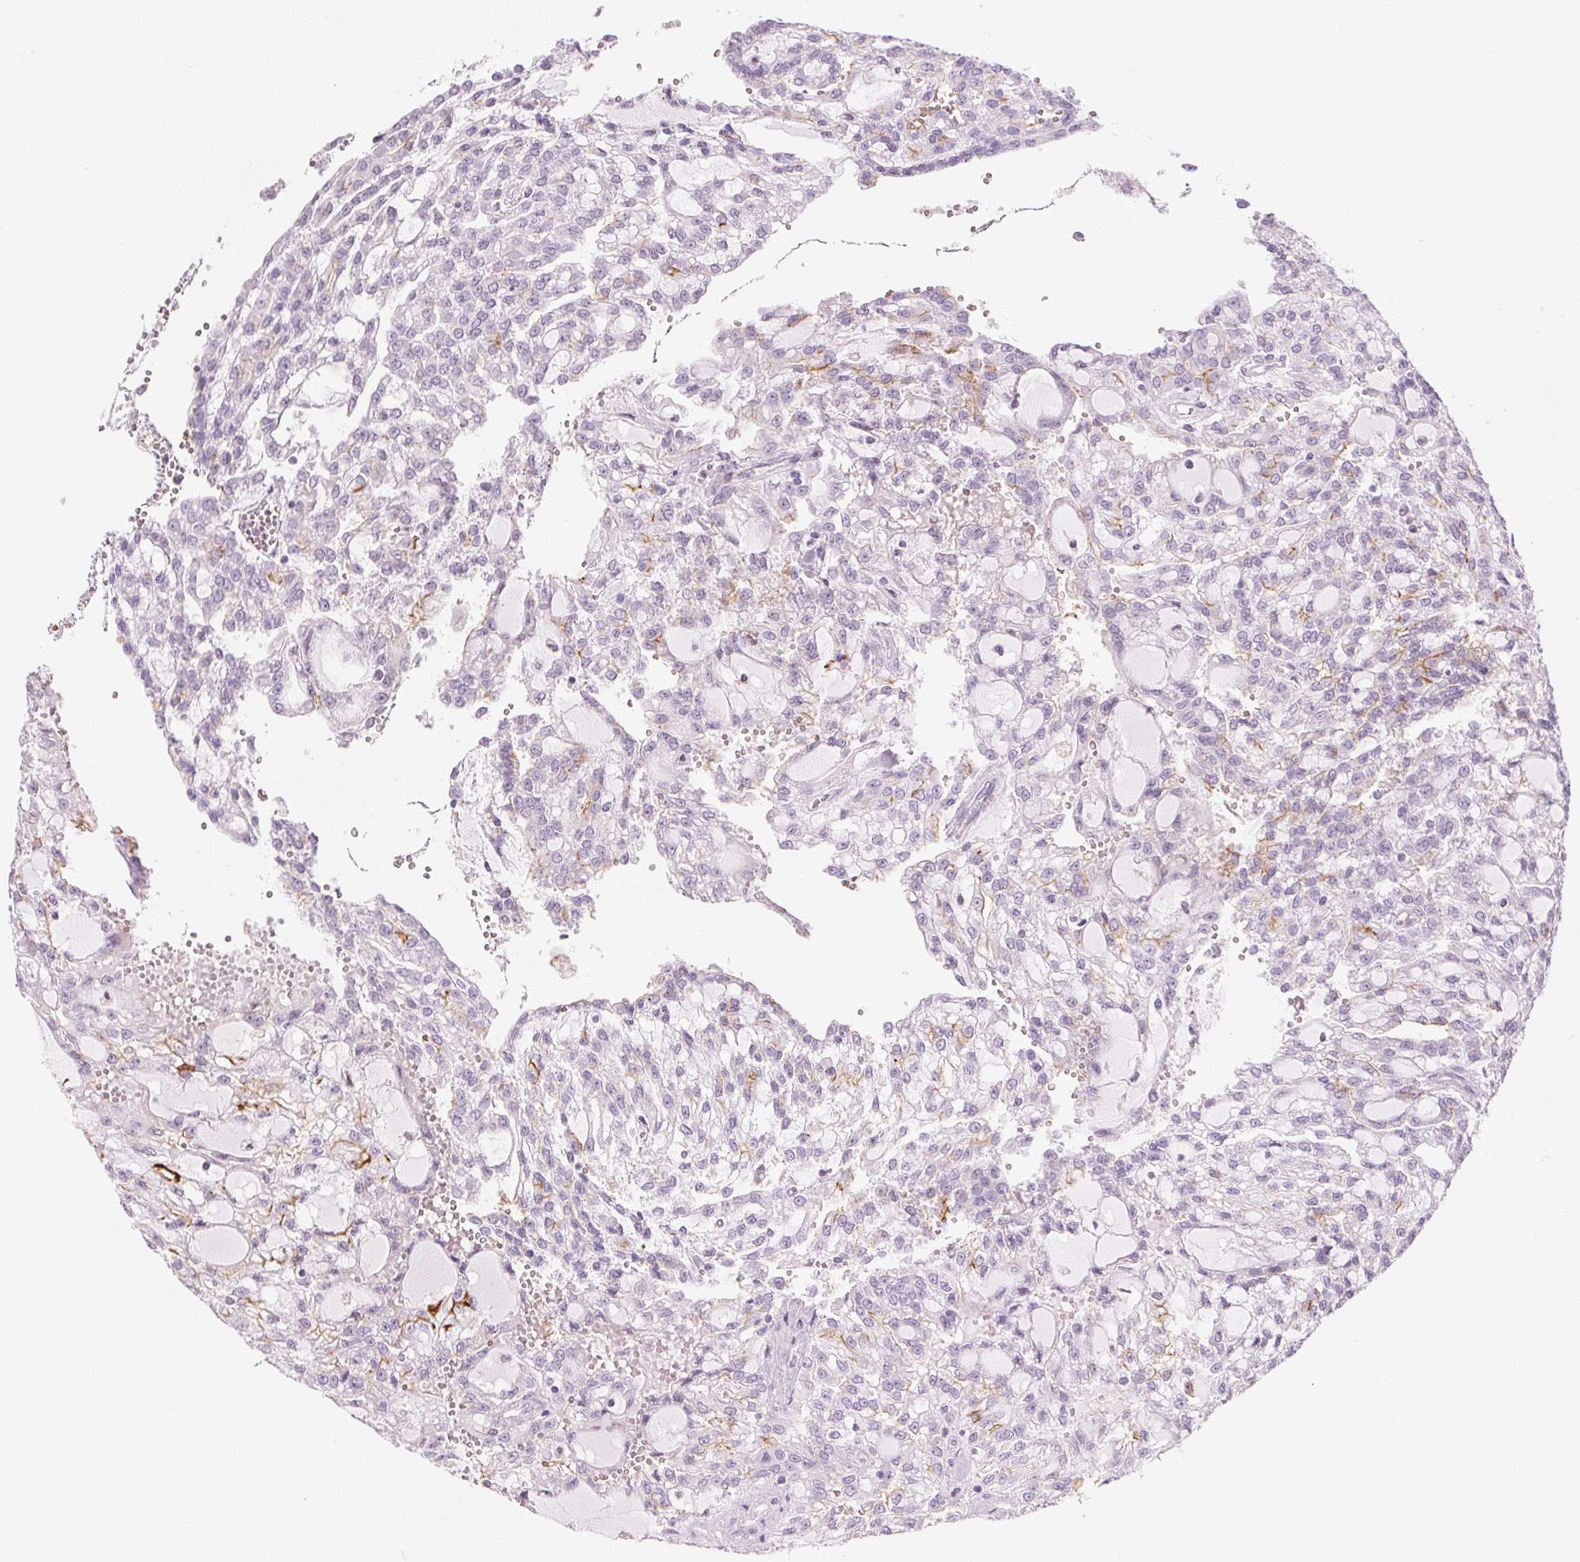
{"staining": {"intensity": "moderate", "quantity": "<25%", "location": "cytoplasmic/membranous"}, "tissue": "renal cancer", "cell_type": "Tumor cells", "image_type": "cancer", "snomed": [{"axis": "morphology", "description": "Adenocarcinoma, NOS"}, {"axis": "topography", "description": "Kidney"}], "caption": "Immunohistochemistry (IHC) (DAB (3,3'-diaminobenzidine)) staining of human renal cancer demonstrates moderate cytoplasmic/membranous protein staining in approximately <25% of tumor cells. (IHC, brightfield microscopy, high magnification).", "gene": "SLC6A19", "patient": {"sex": "male", "age": 63}}